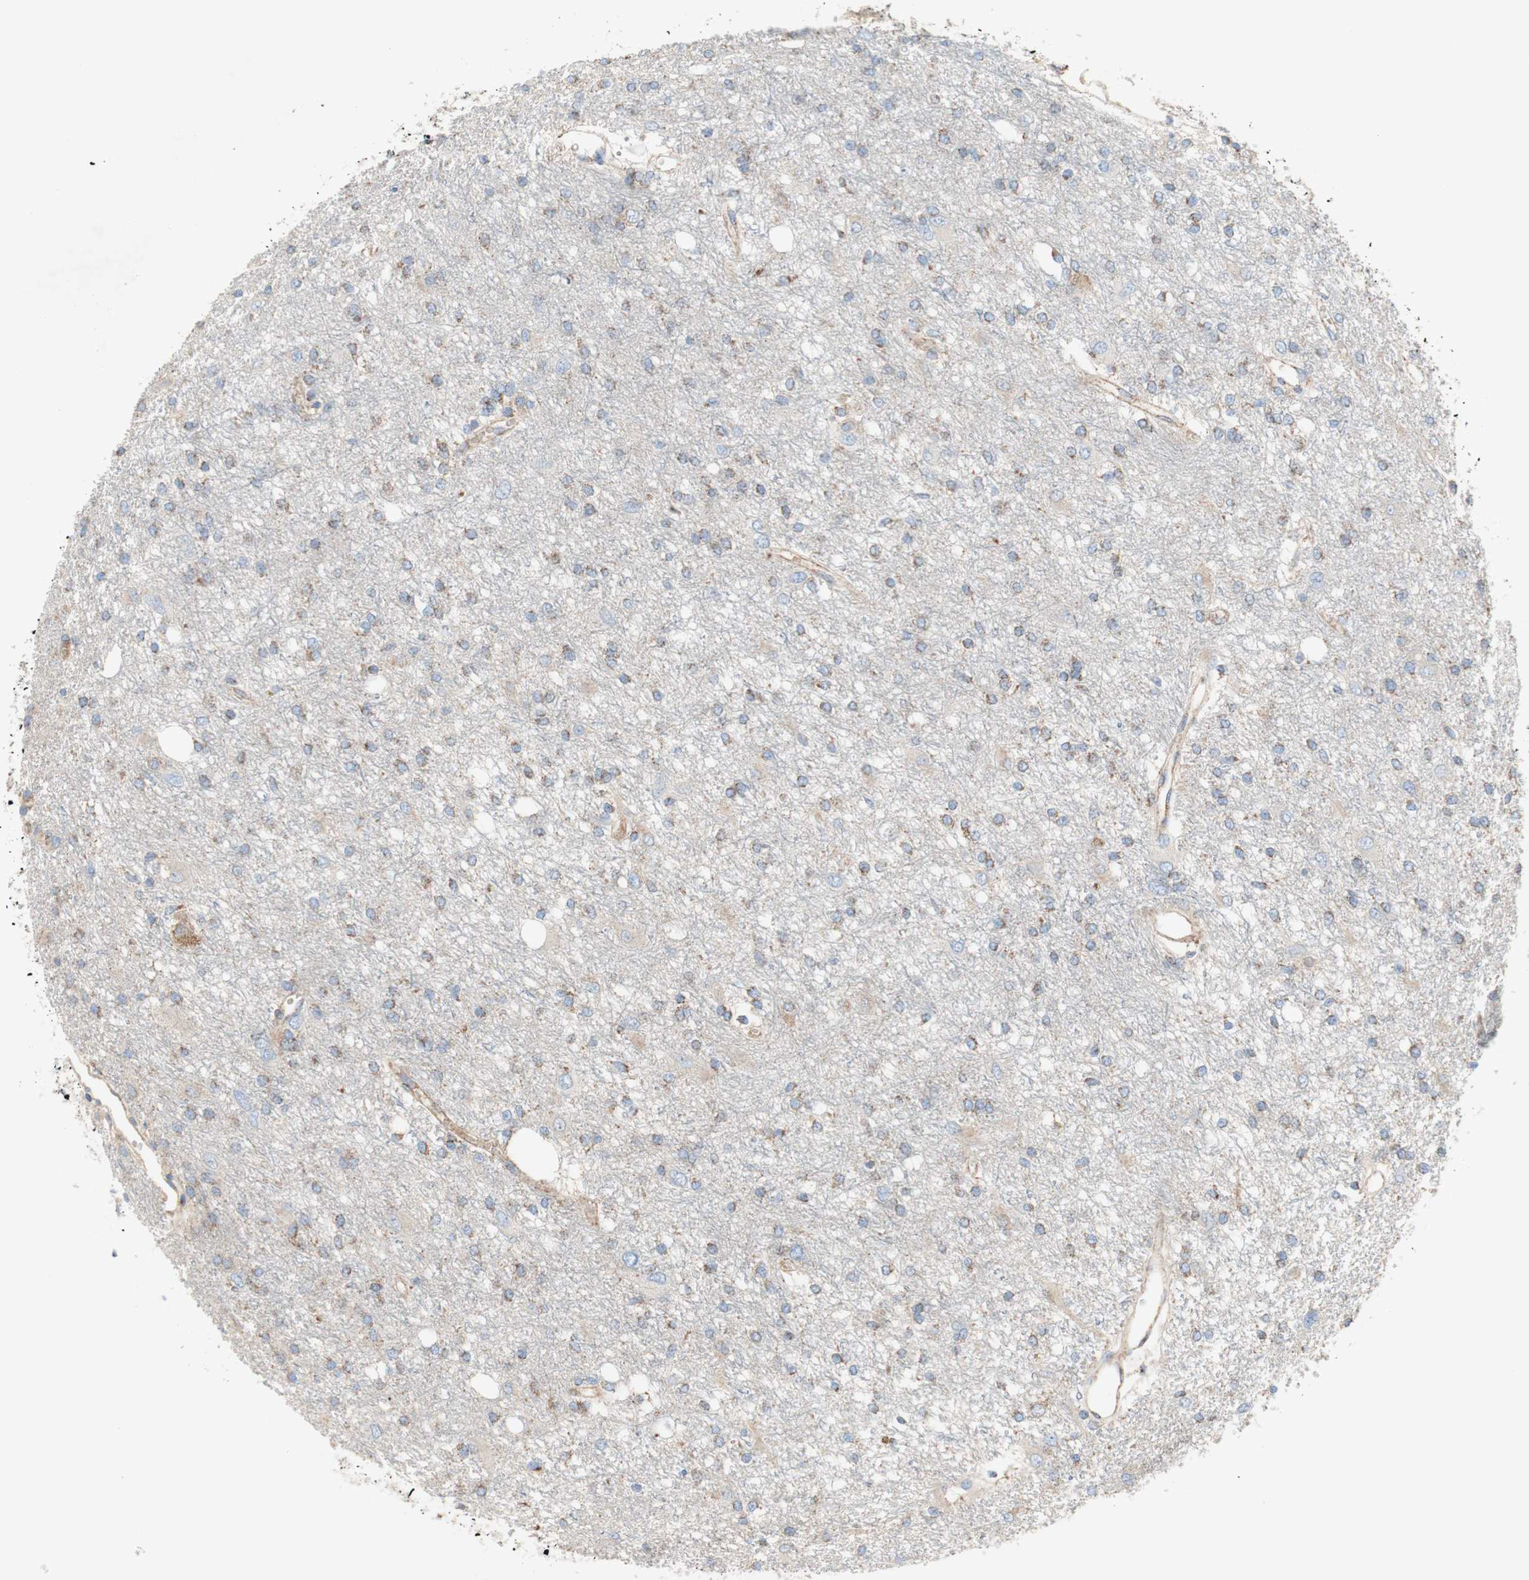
{"staining": {"intensity": "moderate", "quantity": "25%-75%", "location": "cytoplasmic/membranous"}, "tissue": "glioma", "cell_type": "Tumor cells", "image_type": "cancer", "snomed": [{"axis": "morphology", "description": "Glioma, malignant, High grade"}, {"axis": "topography", "description": "Brain"}], "caption": "The immunohistochemical stain highlights moderate cytoplasmic/membranous positivity in tumor cells of malignant glioma (high-grade) tissue. (IHC, brightfield microscopy, high magnification).", "gene": "SDHB", "patient": {"sex": "female", "age": 59}}